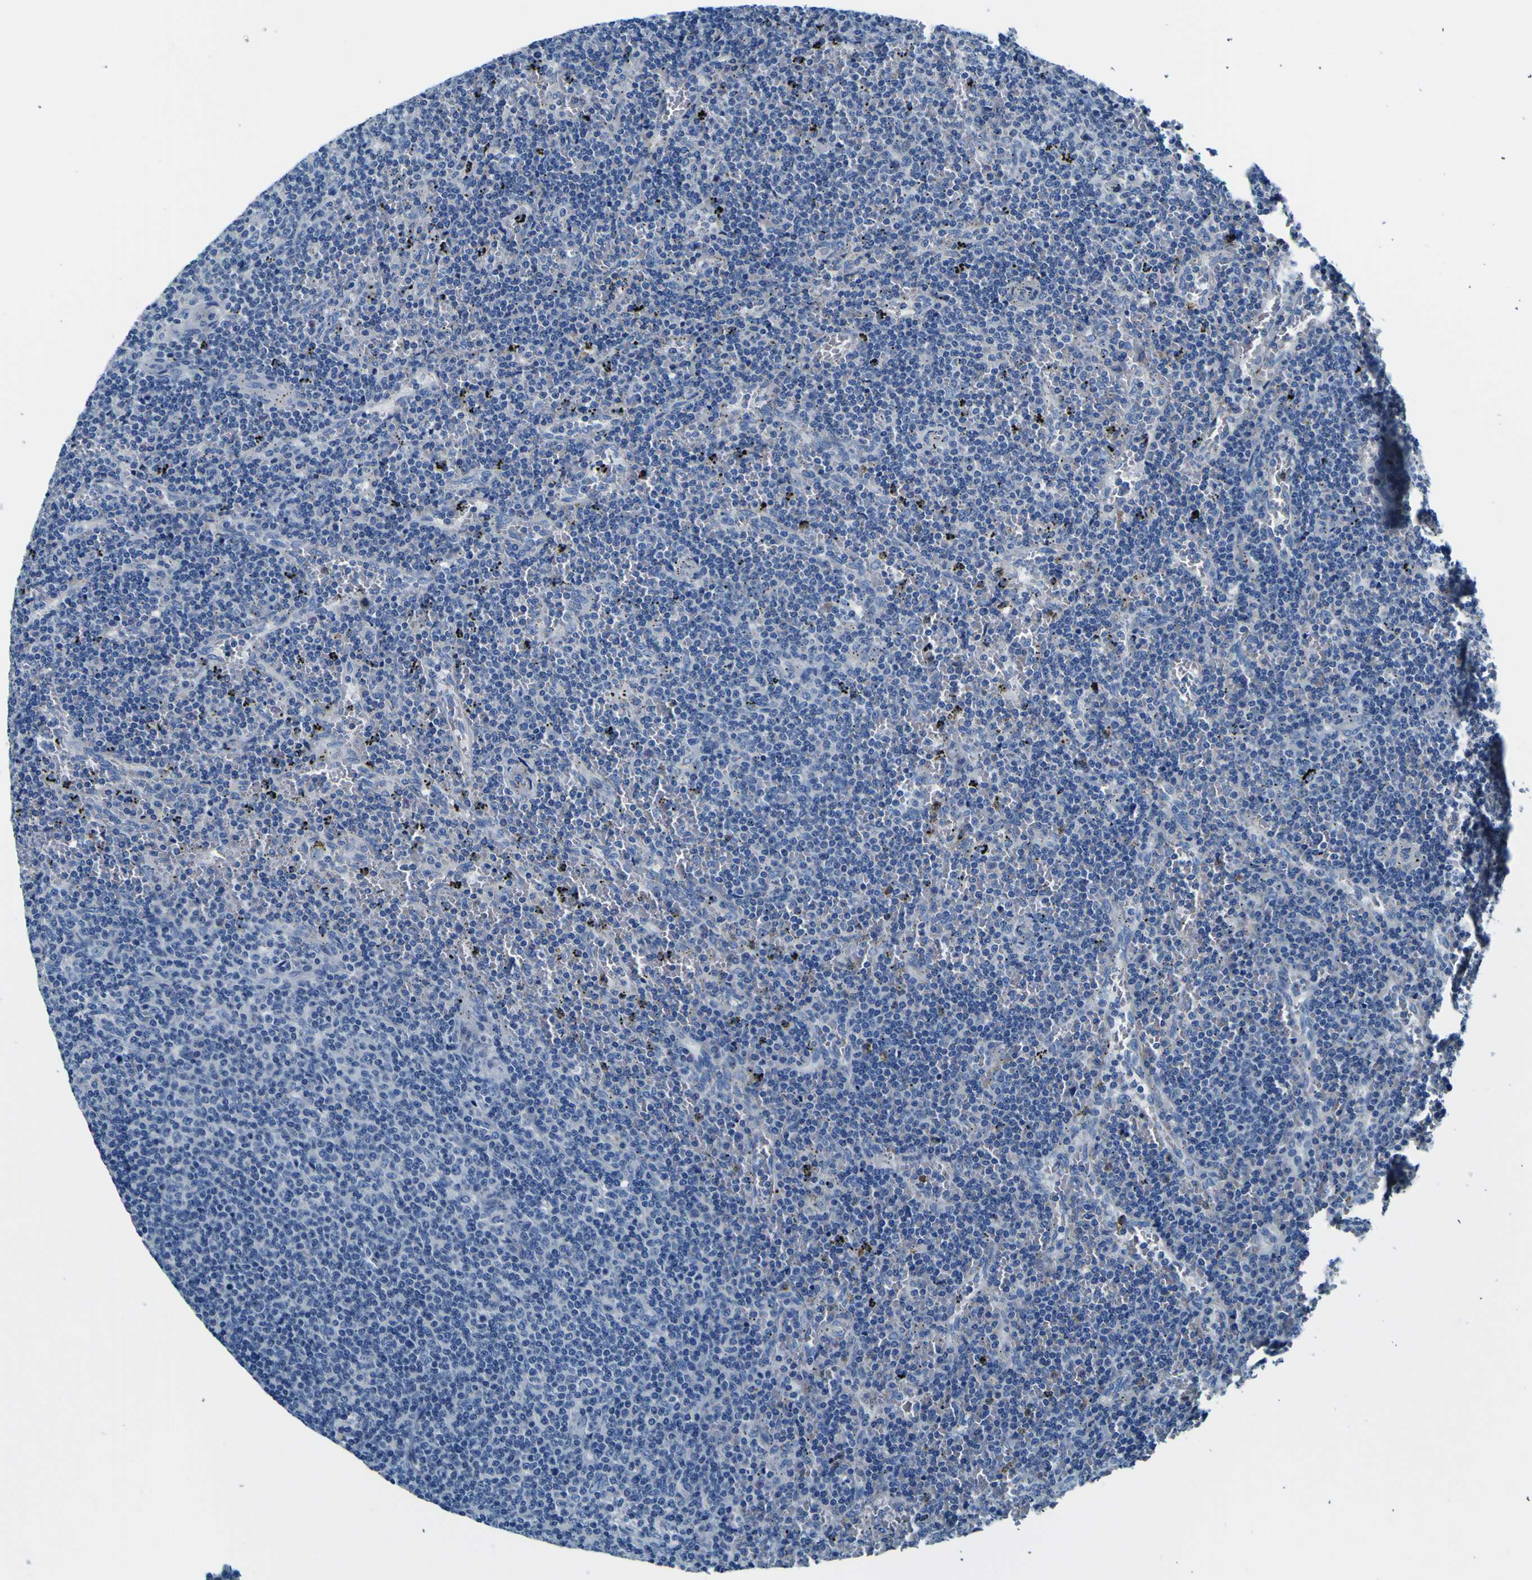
{"staining": {"intensity": "negative", "quantity": "none", "location": "none"}, "tissue": "lymphoma", "cell_type": "Tumor cells", "image_type": "cancer", "snomed": [{"axis": "morphology", "description": "Malignant lymphoma, non-Hodgkin's type, Low grade"}, {"axis": "topography", "description": "Spleen"}], "caption": "This is a histopathology image of immunohistochemistry (IHC) staining of lymphoma, which shows no positivity in tumor cells. The staining was performed using DAB to visualize the protein expression in brown, while the nuclei were stained in blue with hematoxylin (Magnification: 20x).", "gene": "ADGRA2", "patient": {"sex": "female", "age": 50}}